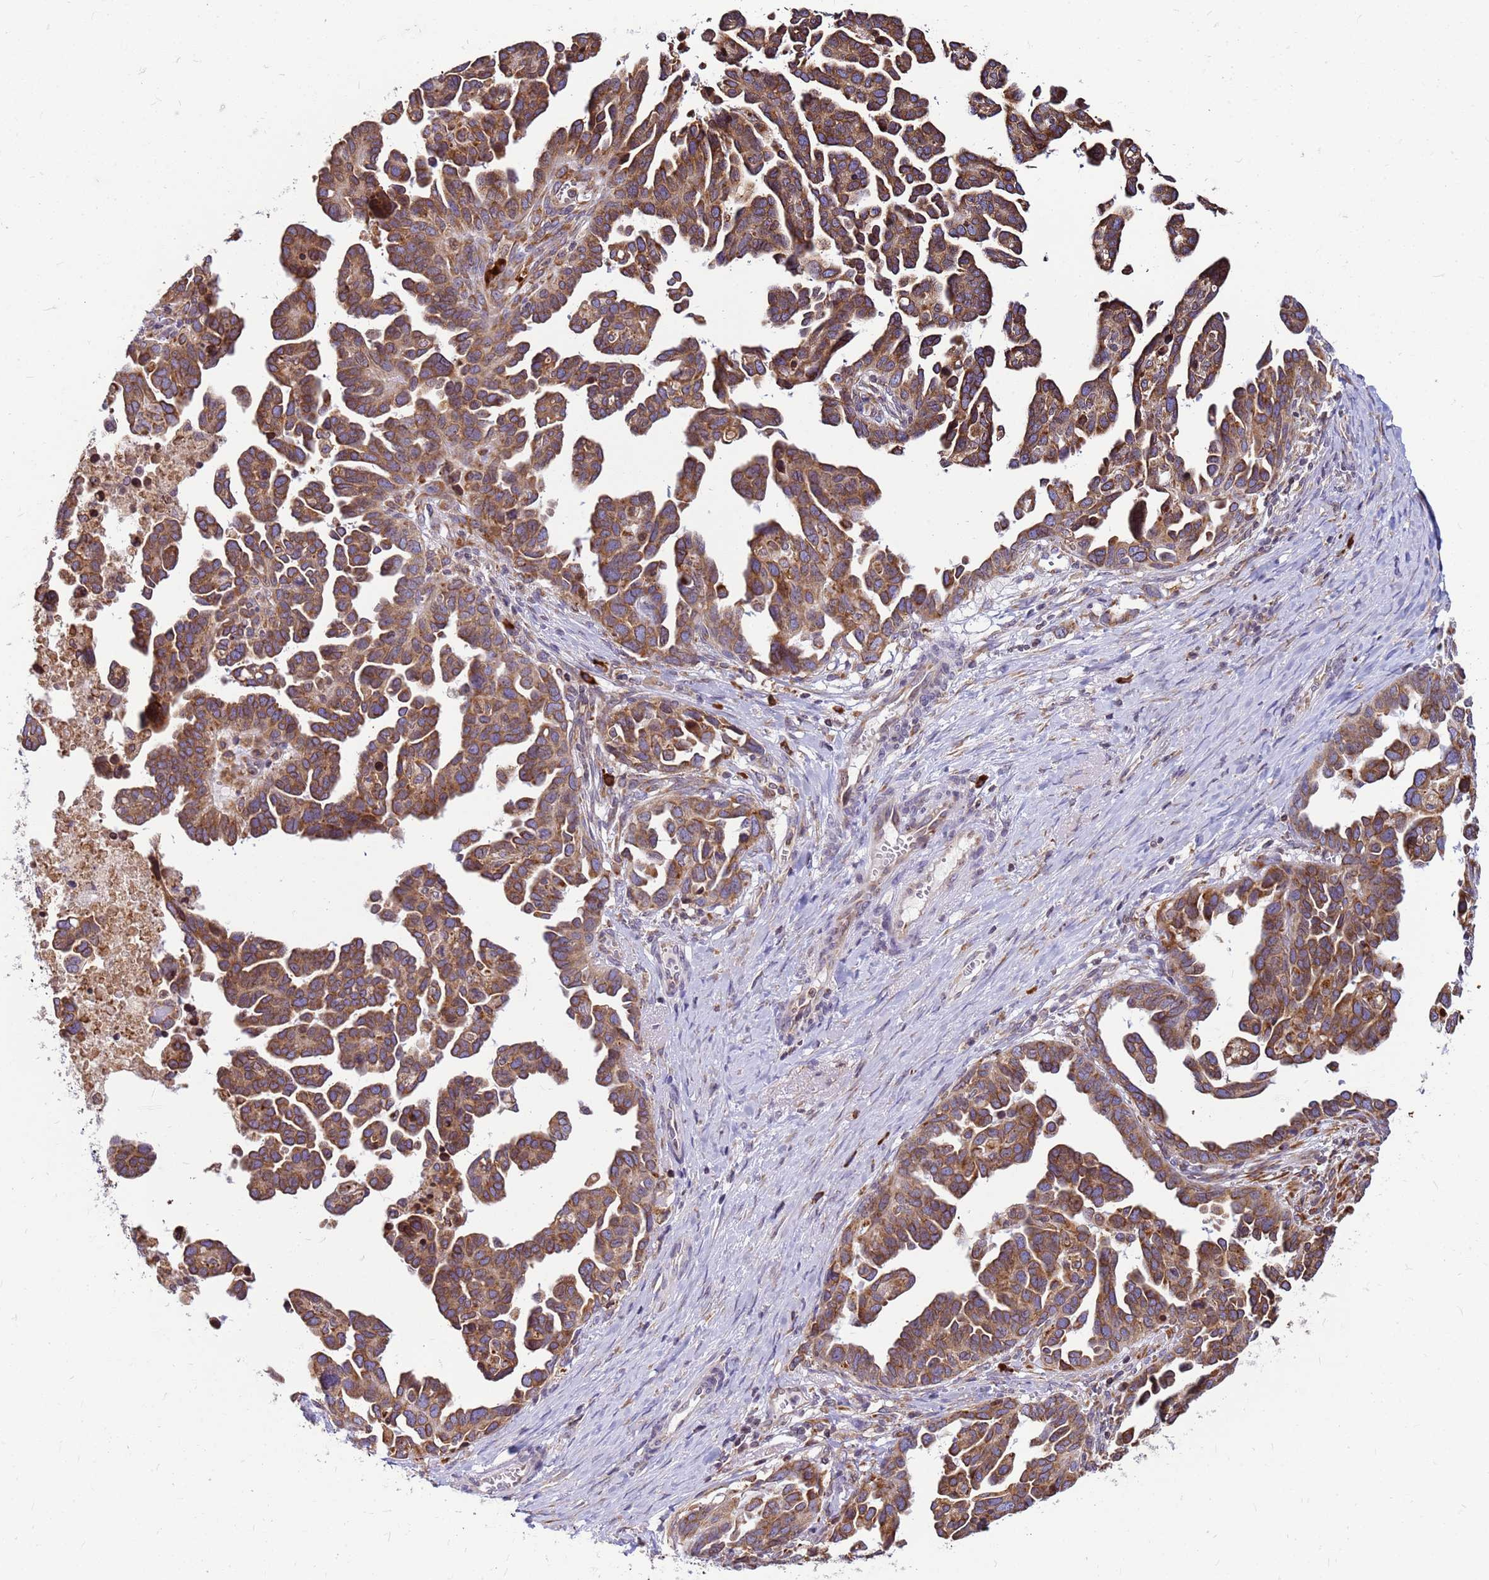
{"staining": {"intensity": "moderate", "quantity": ">75%", "location": "cytoplasmic/membranous"}, "tissue": "ovarian cancer", "cell_type": "Tumor cells", "image_type": "cancer", "snomed": [{"axis": "morphology", "description": "Cystadenocarcinoma, serous, NOS"}, {"axis": "topography", "description": "Ovary"}], "caption": "The histopathology image shows staining of ovarian cancer, revealing moderate cytoplasmic/membranous protein expression (brown color) within tumor cells. (DAB (3,3'-diaminobenzidine) IHC, brown staining for protein, blue staining for nuclei).", "gene": "SSR4", "patient": {"sex": "female", "age": 54}}